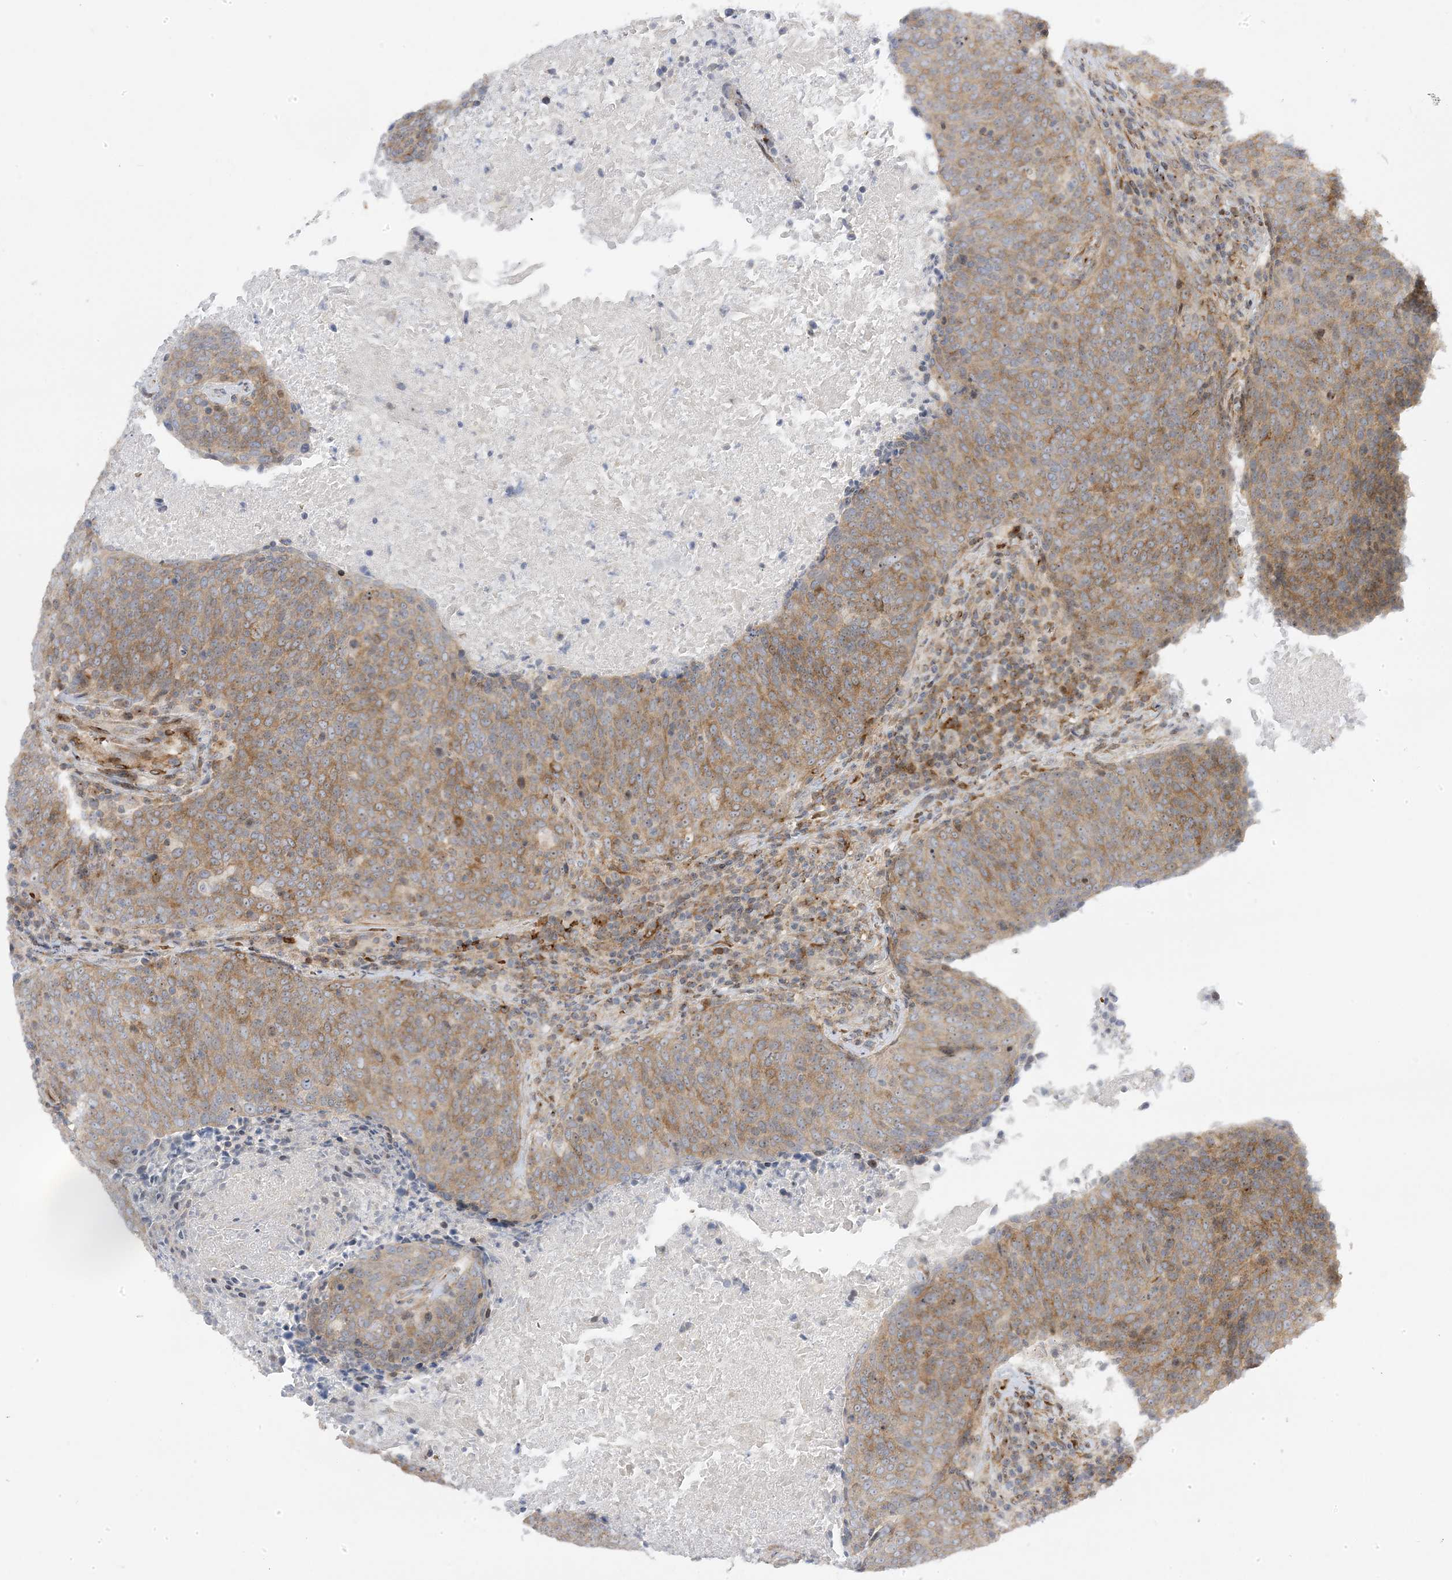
{"staining": {"intensity": "moderate", "quantity": ">75%", "location": "cytoplasmic/membranous"}, "tissue": "head and neck cancer", "cell_type": "Tumor cells", "image_type": "cancer", "snomed": [{"axis": "morphology", "description": "Squamous cell carcinoma, NOS"}, {"axis": "morphology", "description": "Squamous cell carcinoma, metastatic, NOS"}, {"axis": "topography", "description": "Lymph node"}, {"axis": "topography", "description": "Head-Neck"}], "caption": "Protein expression analysis of head and neck cancer (squamous cell carcinoma) displays moderate cytoplasmic/membranous positivity in approximately >75% of tumor cells.", "gene": "MAP7D3", "patient": {"sex": "male", "age": 62}}